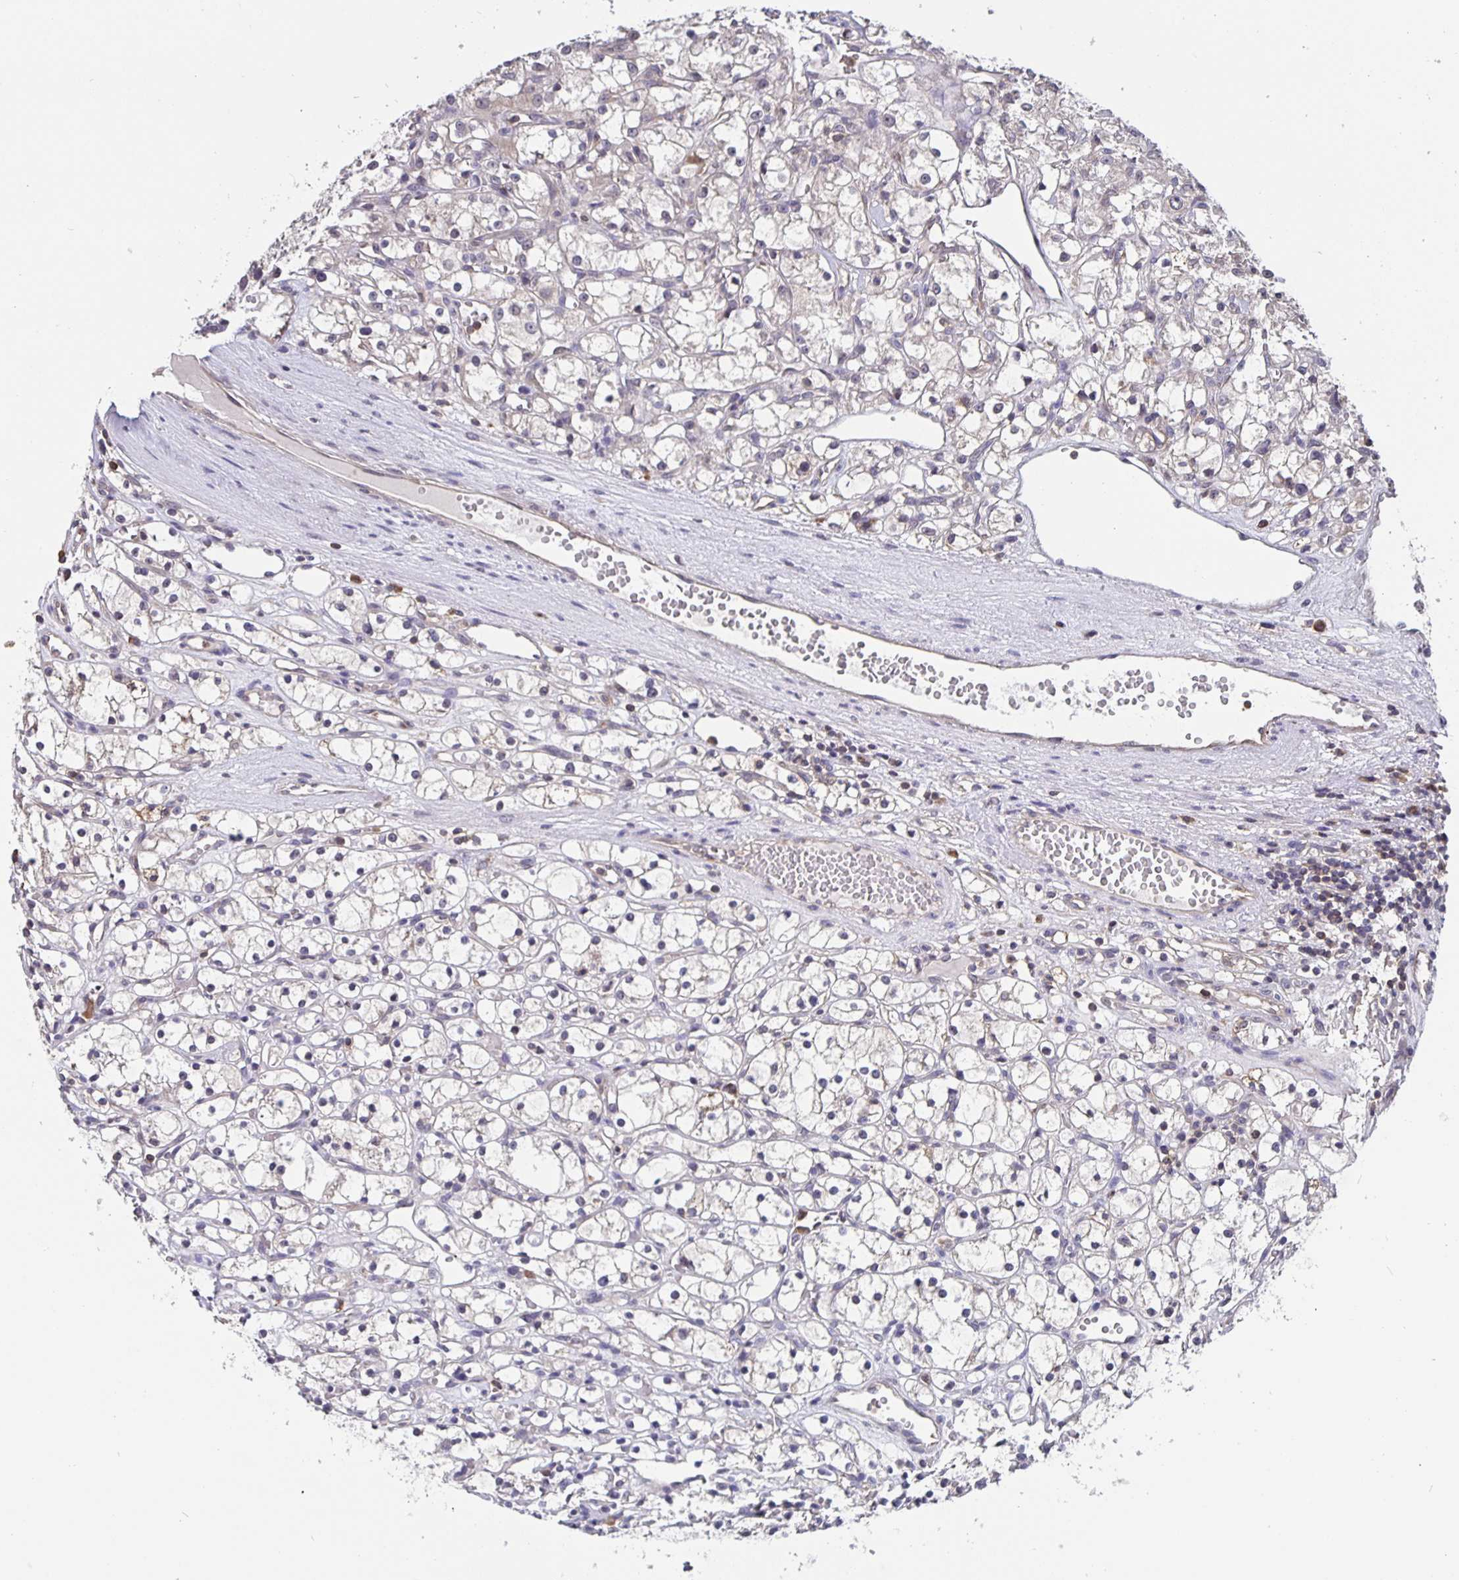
{"staining": {"intensity": "negative", "quantity": "none", "location": "none"}, "tissue": "renal cancer", "cell_type": "Tumor cells", "image_type": "cancer", "snomed": [{"axis": "morphology", "description": "Adenocarcinoma, NOS"}, {"axis": "topography", "description": "Kidney"}], "caption": "Tumor cells are negative for brown protein staining in renal cancer (adenocarcinoma). (DAB (3,3'-diaminobenzidine) immunohistochemistry with hematoxylin counter stain).", "gene": "FEM1C", "patient": {"sex": "female", "age": 59}}